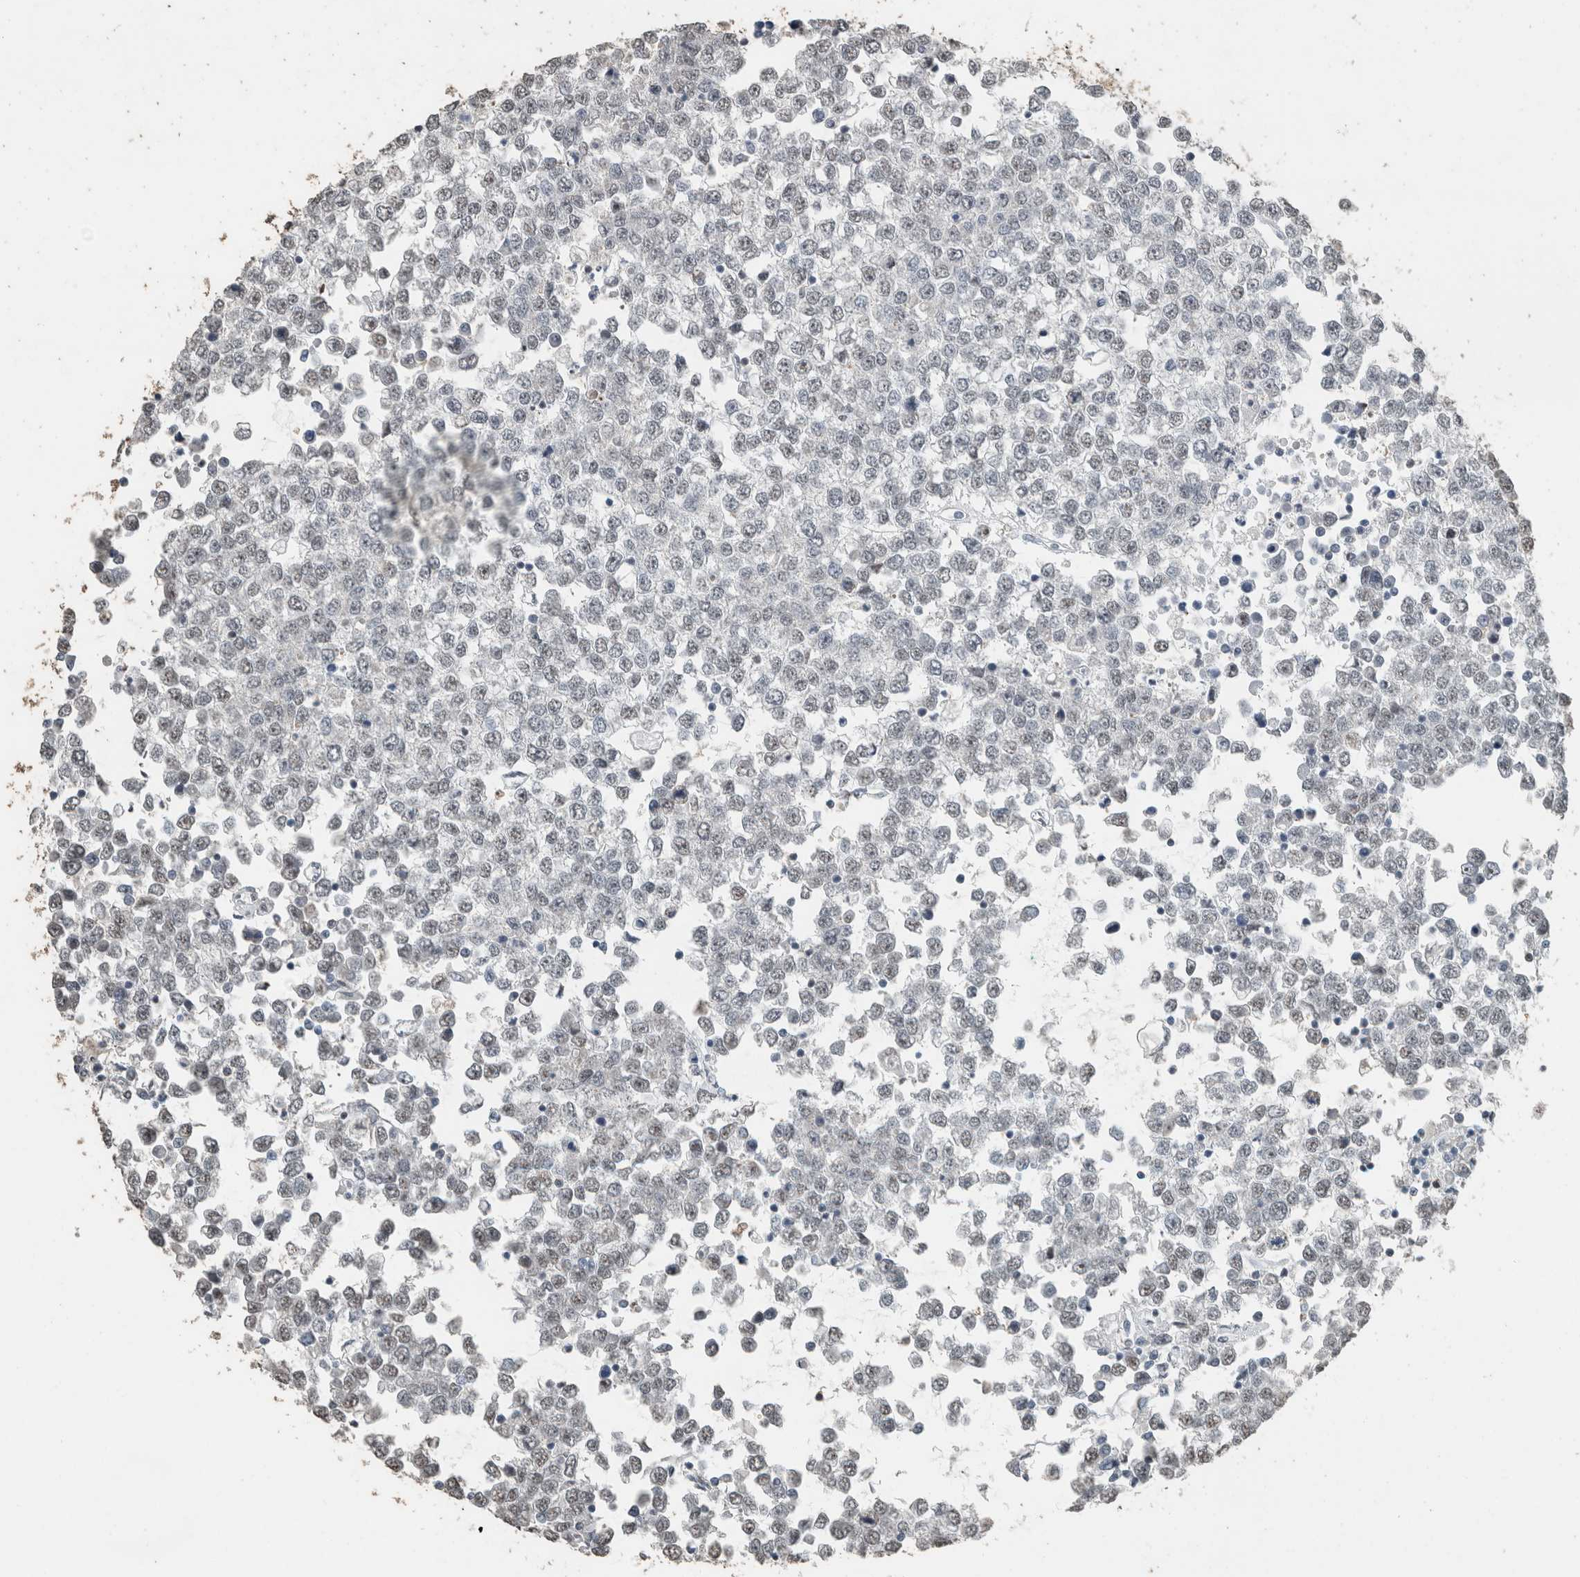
{"staining": {"intensity": "negative", "quantity": "none", "location": "none"}, "tissue": "testis cancer", "cell_type": "Tumor cells", "image_type": "cancer", "snomed": [{"axis": "morphology", "description": "Seminoma, NOS"}, {"axis": "topography", "description": "Testis"}], "caption": "The immunohistochemistry (IHC) histopathology image has no significant staining in tumor cells of testis seminoma tissue.", "gene": "ACVR2B", "patient": {"sex": "male", "age": 65}}